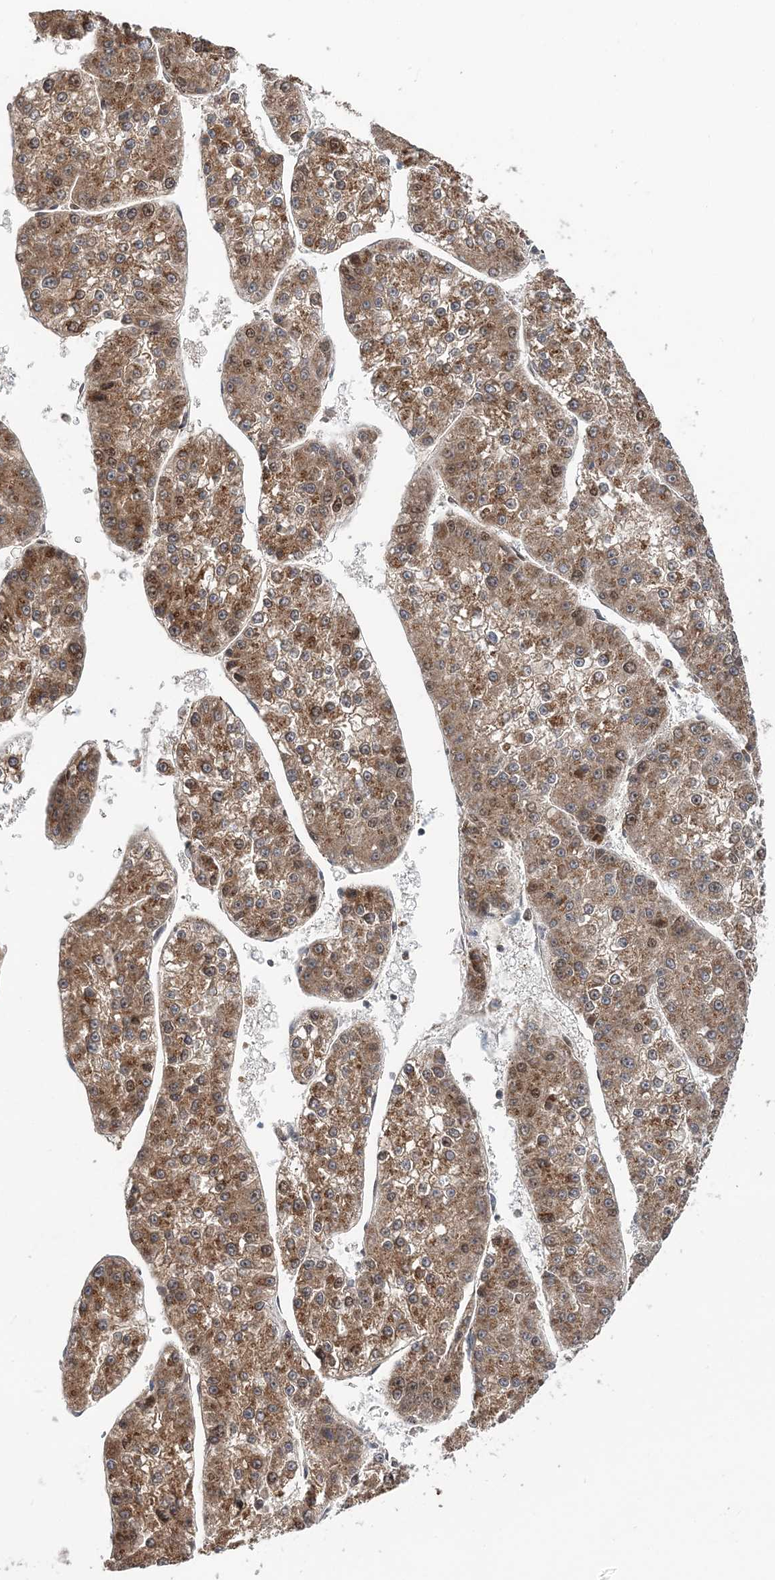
{"staining": {"intensity": "moderate", "quantity": ">75%", "location": "cytoplasmic/membranous"}, "tissue": "liver cancer", "cell_type": "Tumor cells", "image_type": "cancer", "snomed": [{"axis": "morphology", "description": "Carcinoma, Hepatocellular, NOS"}, {"axis": "topography", "description": "Liver"}], "caption": "A photomicrograph of human liver hepatocellular carcinoma stained for a protein displays moderate cytoplasmic/membranous brown staining in tumor cells. (DAB (3,3'-diaminobenzidine) IHC, brown staining for protein, blue staining for nuclei).", "gene": "KIF4A", "patient": {"sex": "female", "age": 73}}